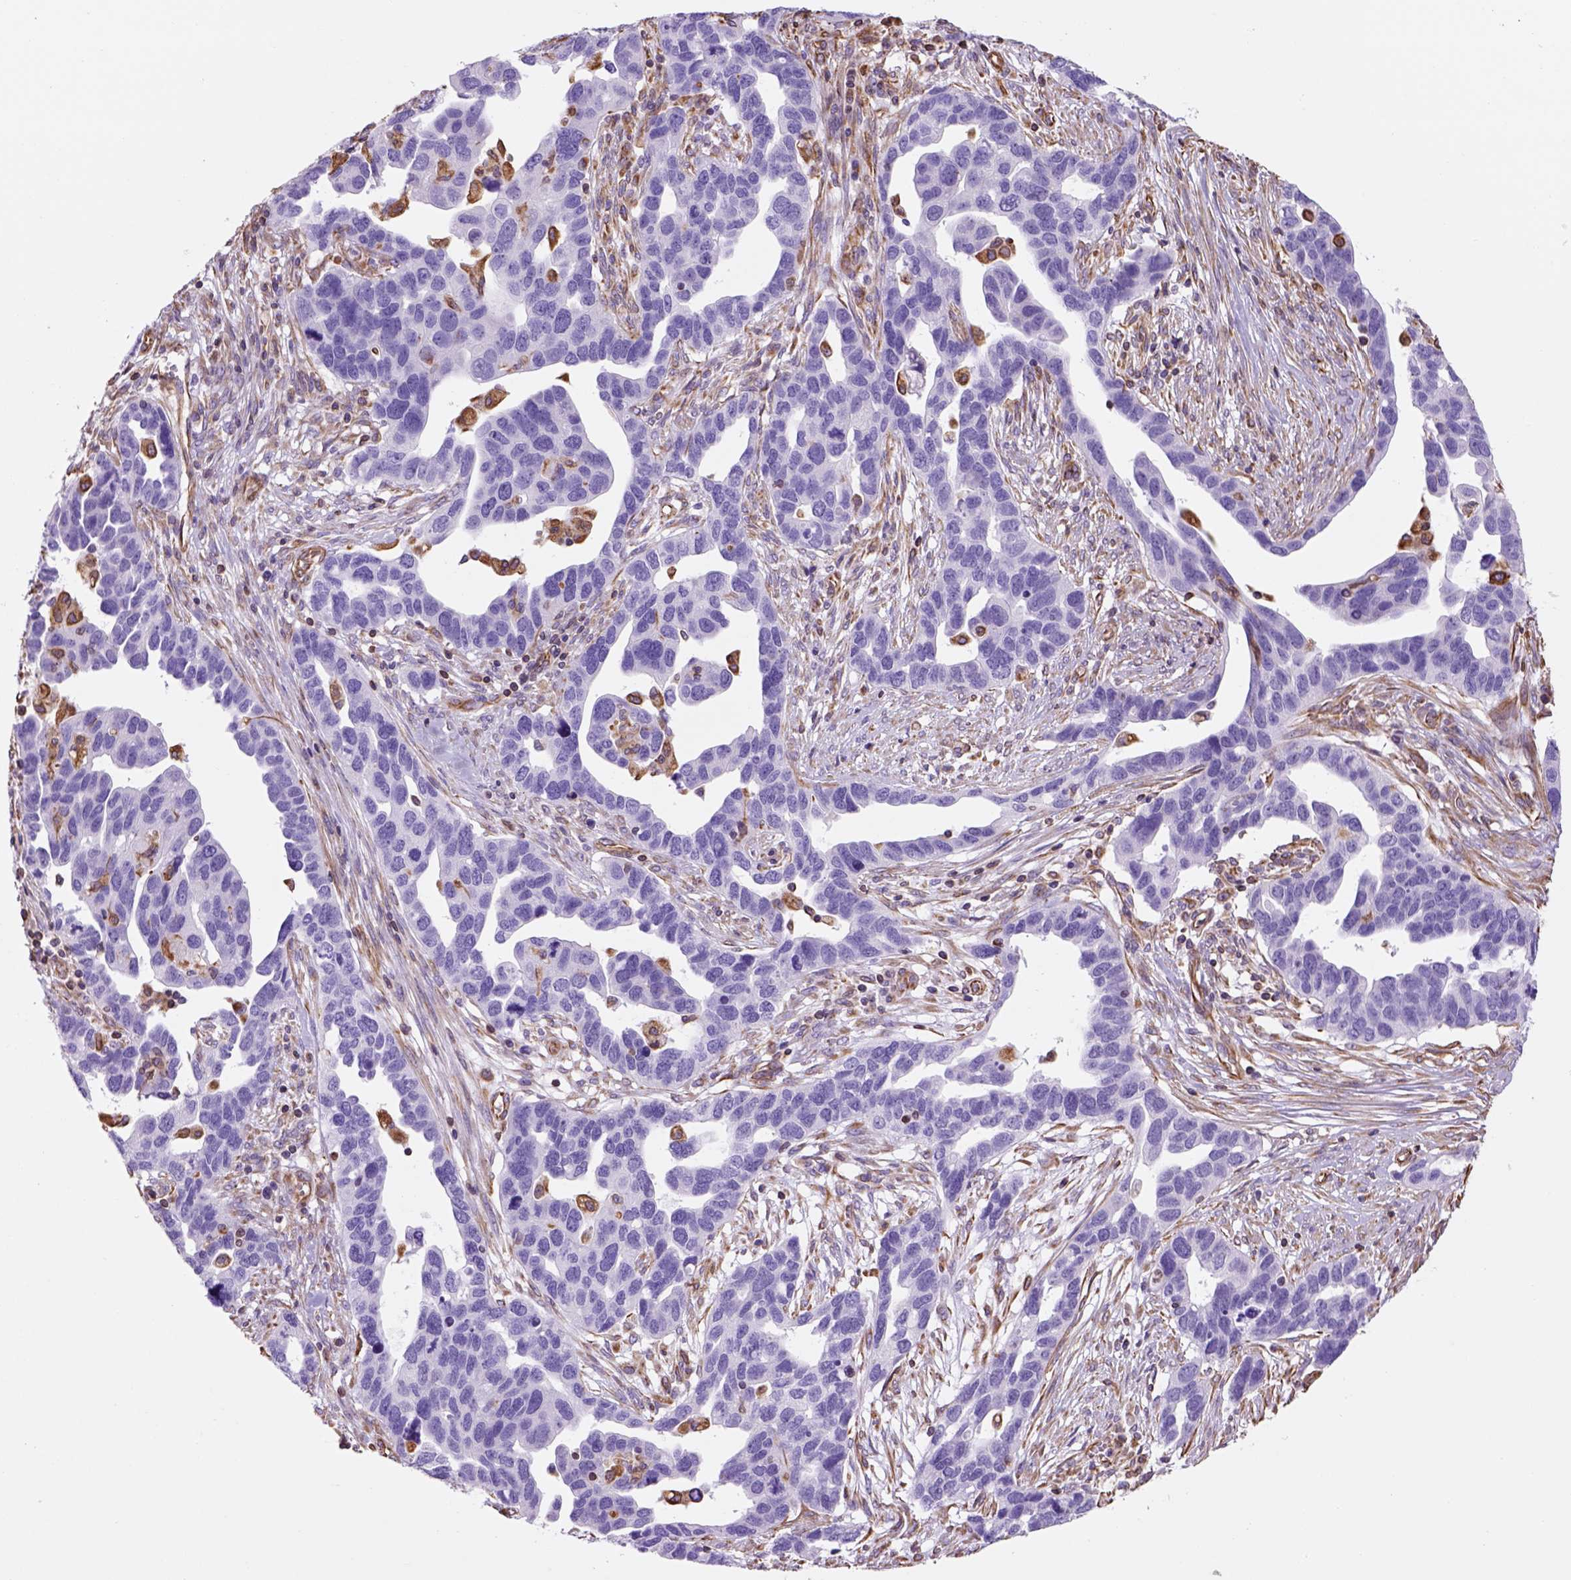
{"staining": {"intensity": "negative", "quantity": "none", "location": "none"}, "tissue": "ovarian cancer", "cell_type": "Tumor cells", "image_type": "cancer", "snomed": [{"axis": "morphology", "description": "Cystadenocarcinoma, serous, NOS"}, {"axis": "topography", "description": "Ovary"}], "caption": "The IHC micrograph has no significant positivity in tumor cells of ovarian cancer tissue.", "gene": "ZZZ3", "patient": {"sex": "female", "age": 54}}